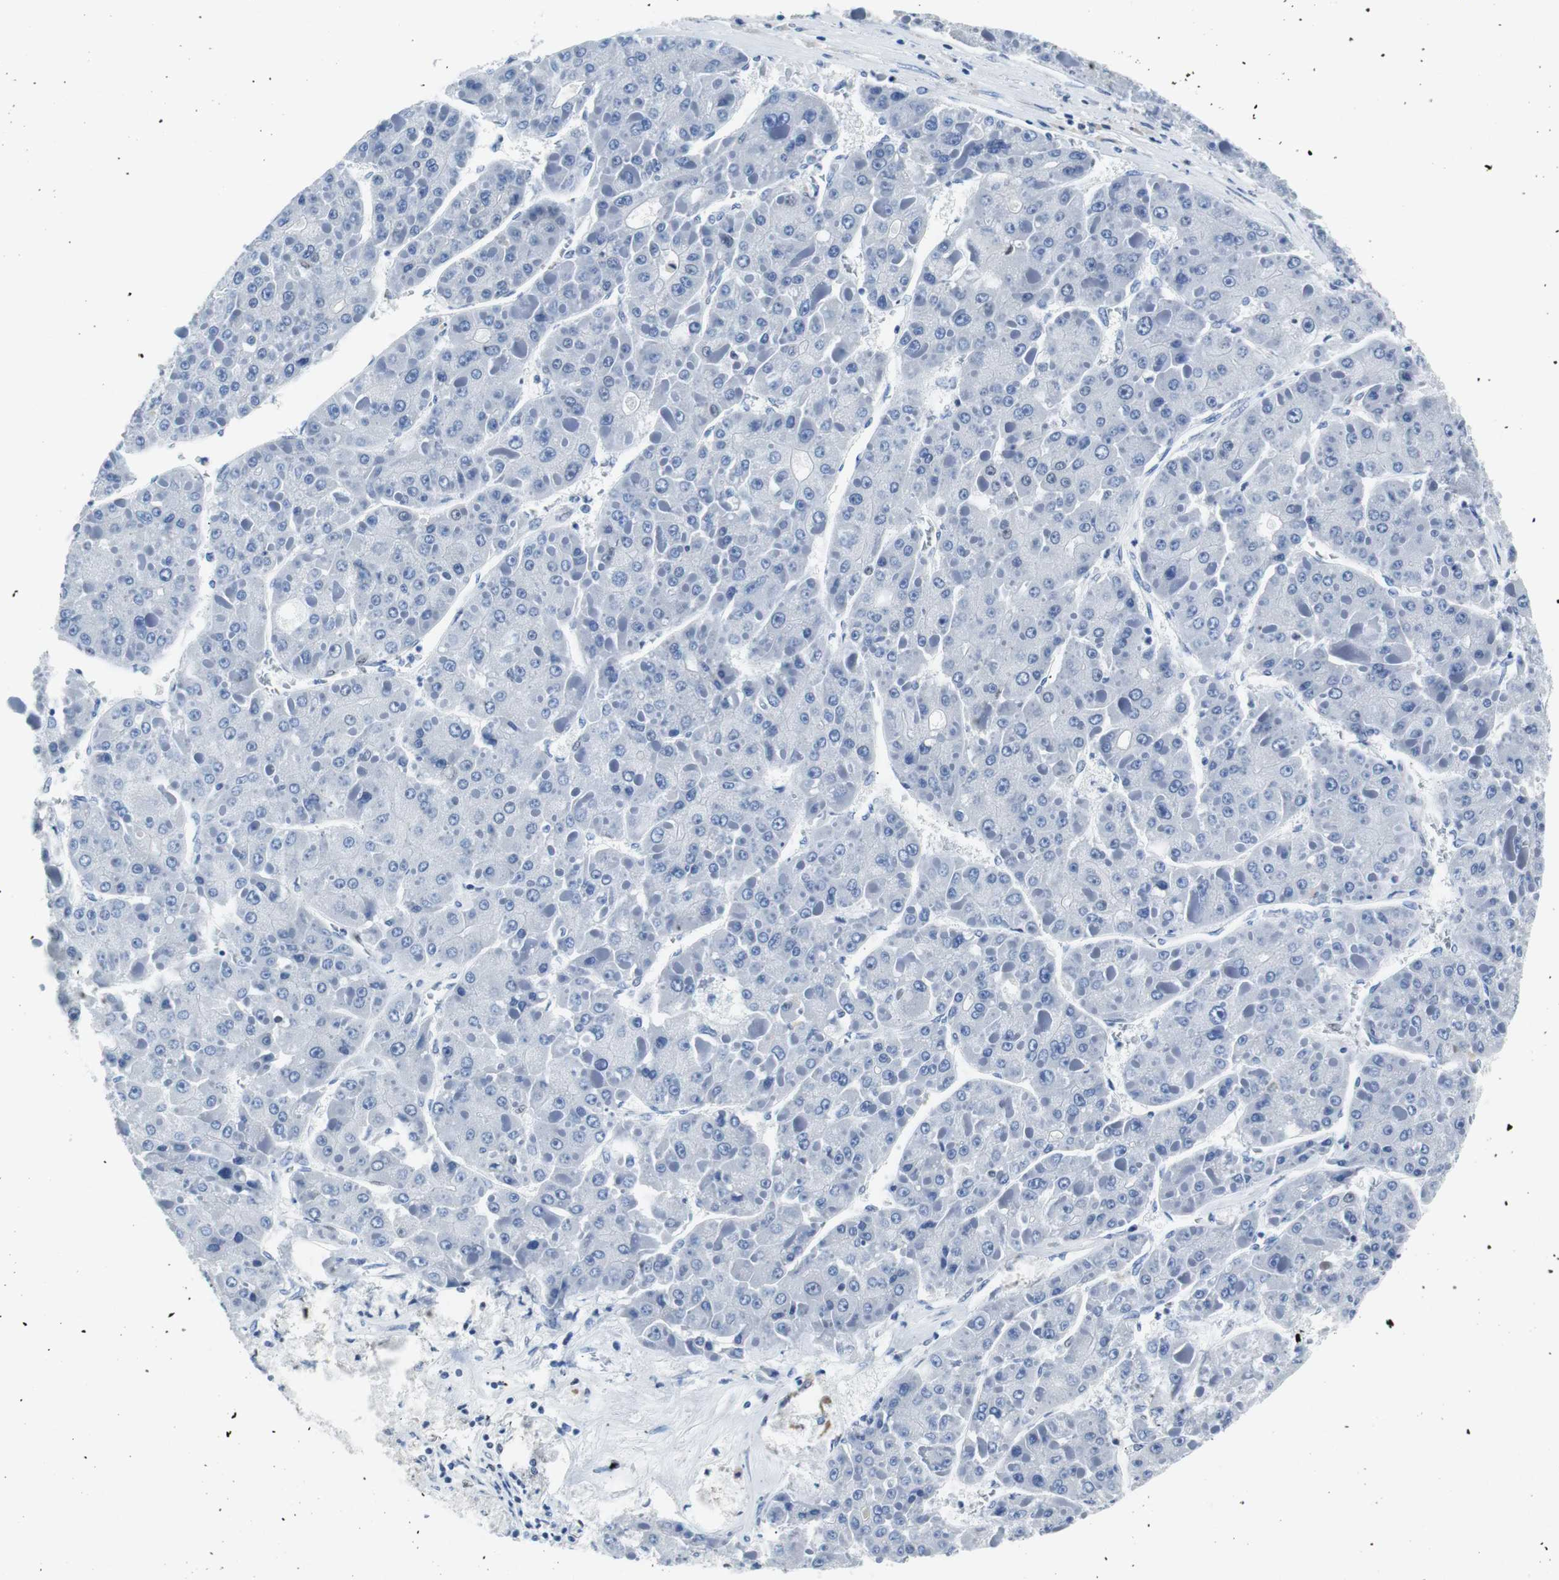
{"staining": {"intensity": "negative", "quantity": "none", "location": "none"}, "tissue": "liver cancer", "cell_type": "Tumor cells", "image_type": "cancer", "snomed": [{"axis": "morphology", "description": "Carcinoma, Hepatocellular, NOS"}, {"axis": "topography", "description": "Liver"}], "caption": "Immunohistochemistry (IHC) histopathology image of liver cancer (hepatocellular carcinoma) stained for a protein (brown), which displays no positivity in tumor cells. Brightfield microscopy of immunohistochemistry stained with DAB (brown) and hematoxylin (blue), captured at high magnification.", "gene": "JUN", "patient": {"sex": "female", "age": 73}}